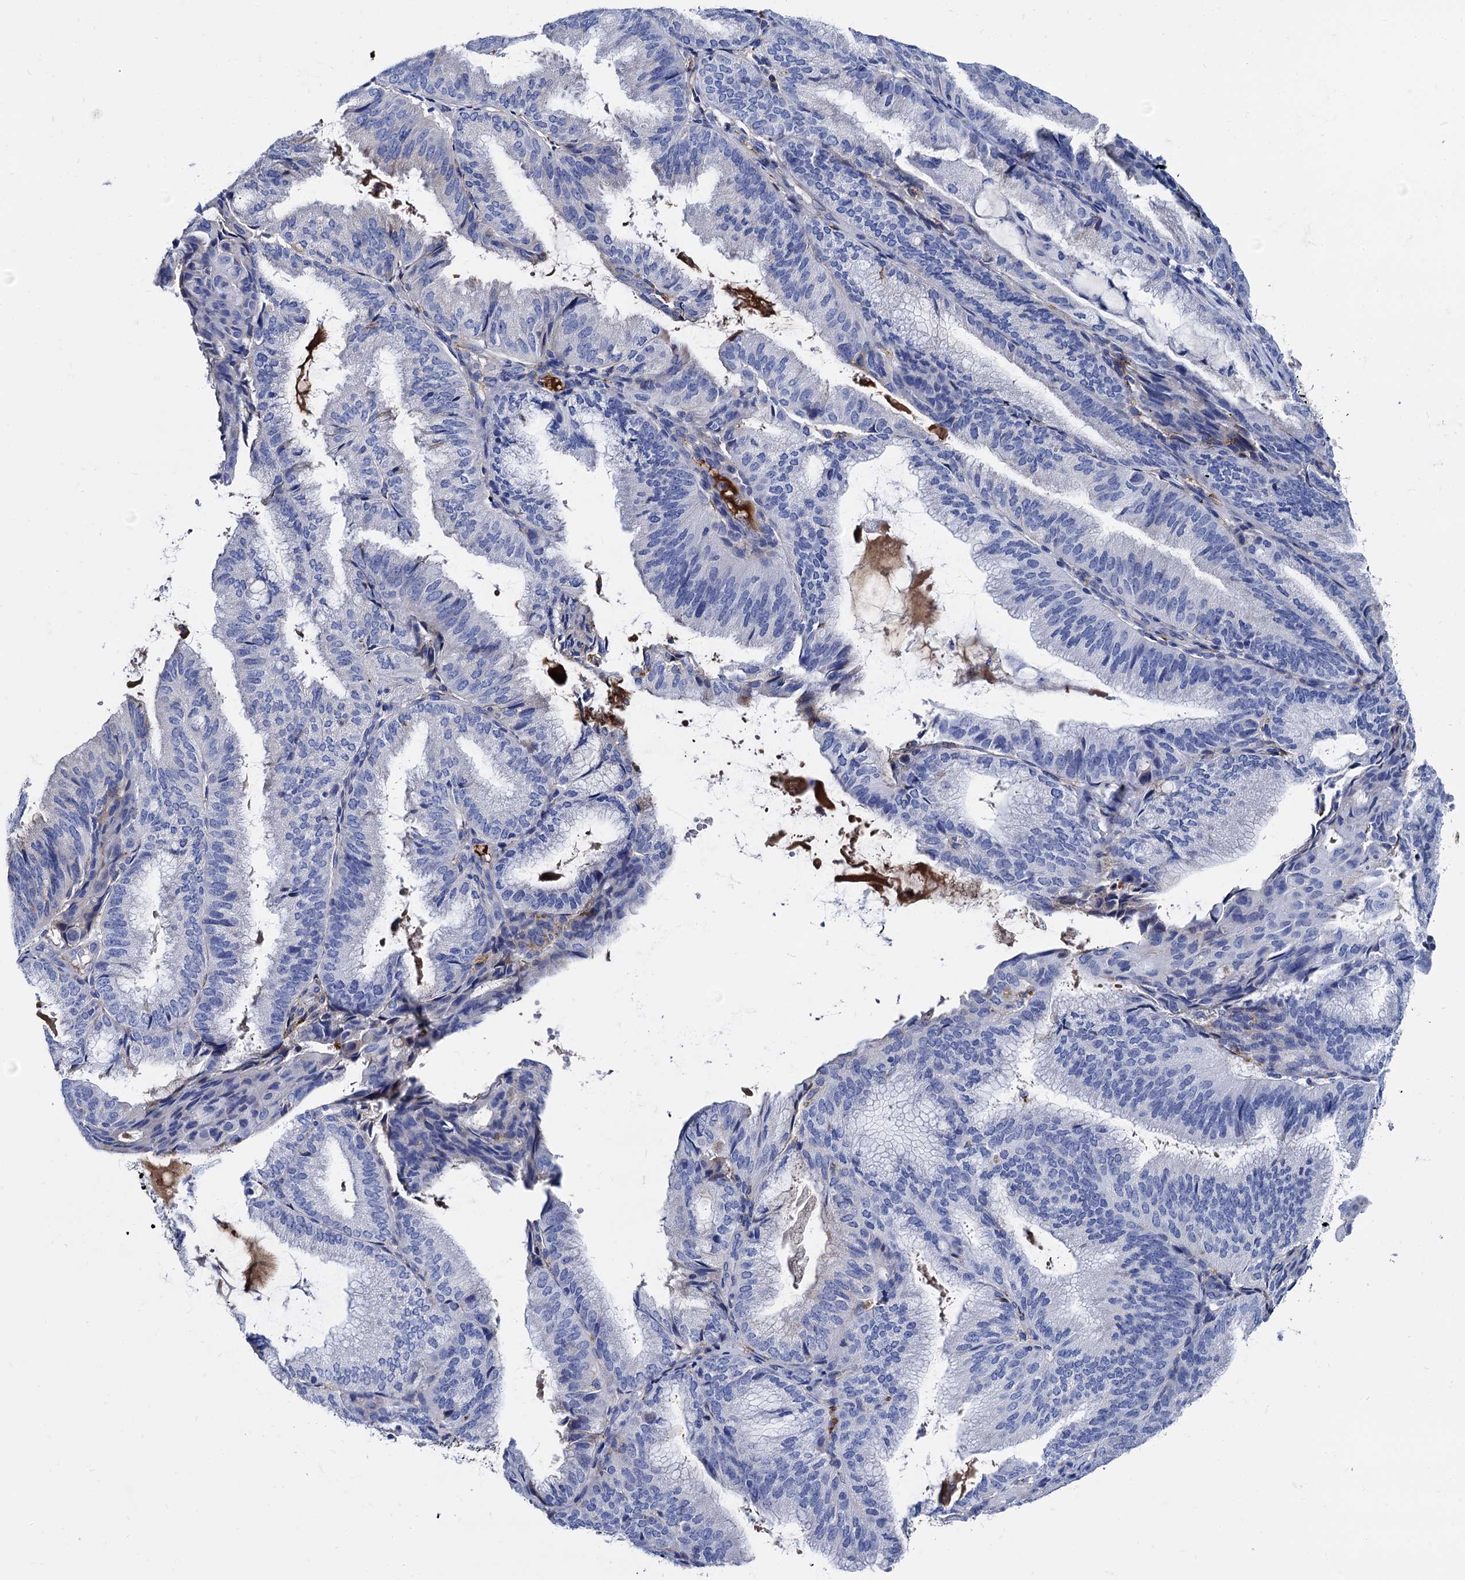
{"staining": {"intensity": "negative", "quantity": "none", "location": "none"}, "tissue": "endometrial cancer", "cell_type": "Tumor cells", "image_type": "cancer", "snomed": [{"axis": "morphology", "description": "Adenocarcinoma, NOS"}, {"axis": "topography", "description": "Endometrium"}], "caption": "Endometrial cancer (adenocarcinoma) was stained to show a protein in brown. There is no significant staining in tumor cells.", "gene": "APOD", "patient": {"sex": "female", "age": 49}}